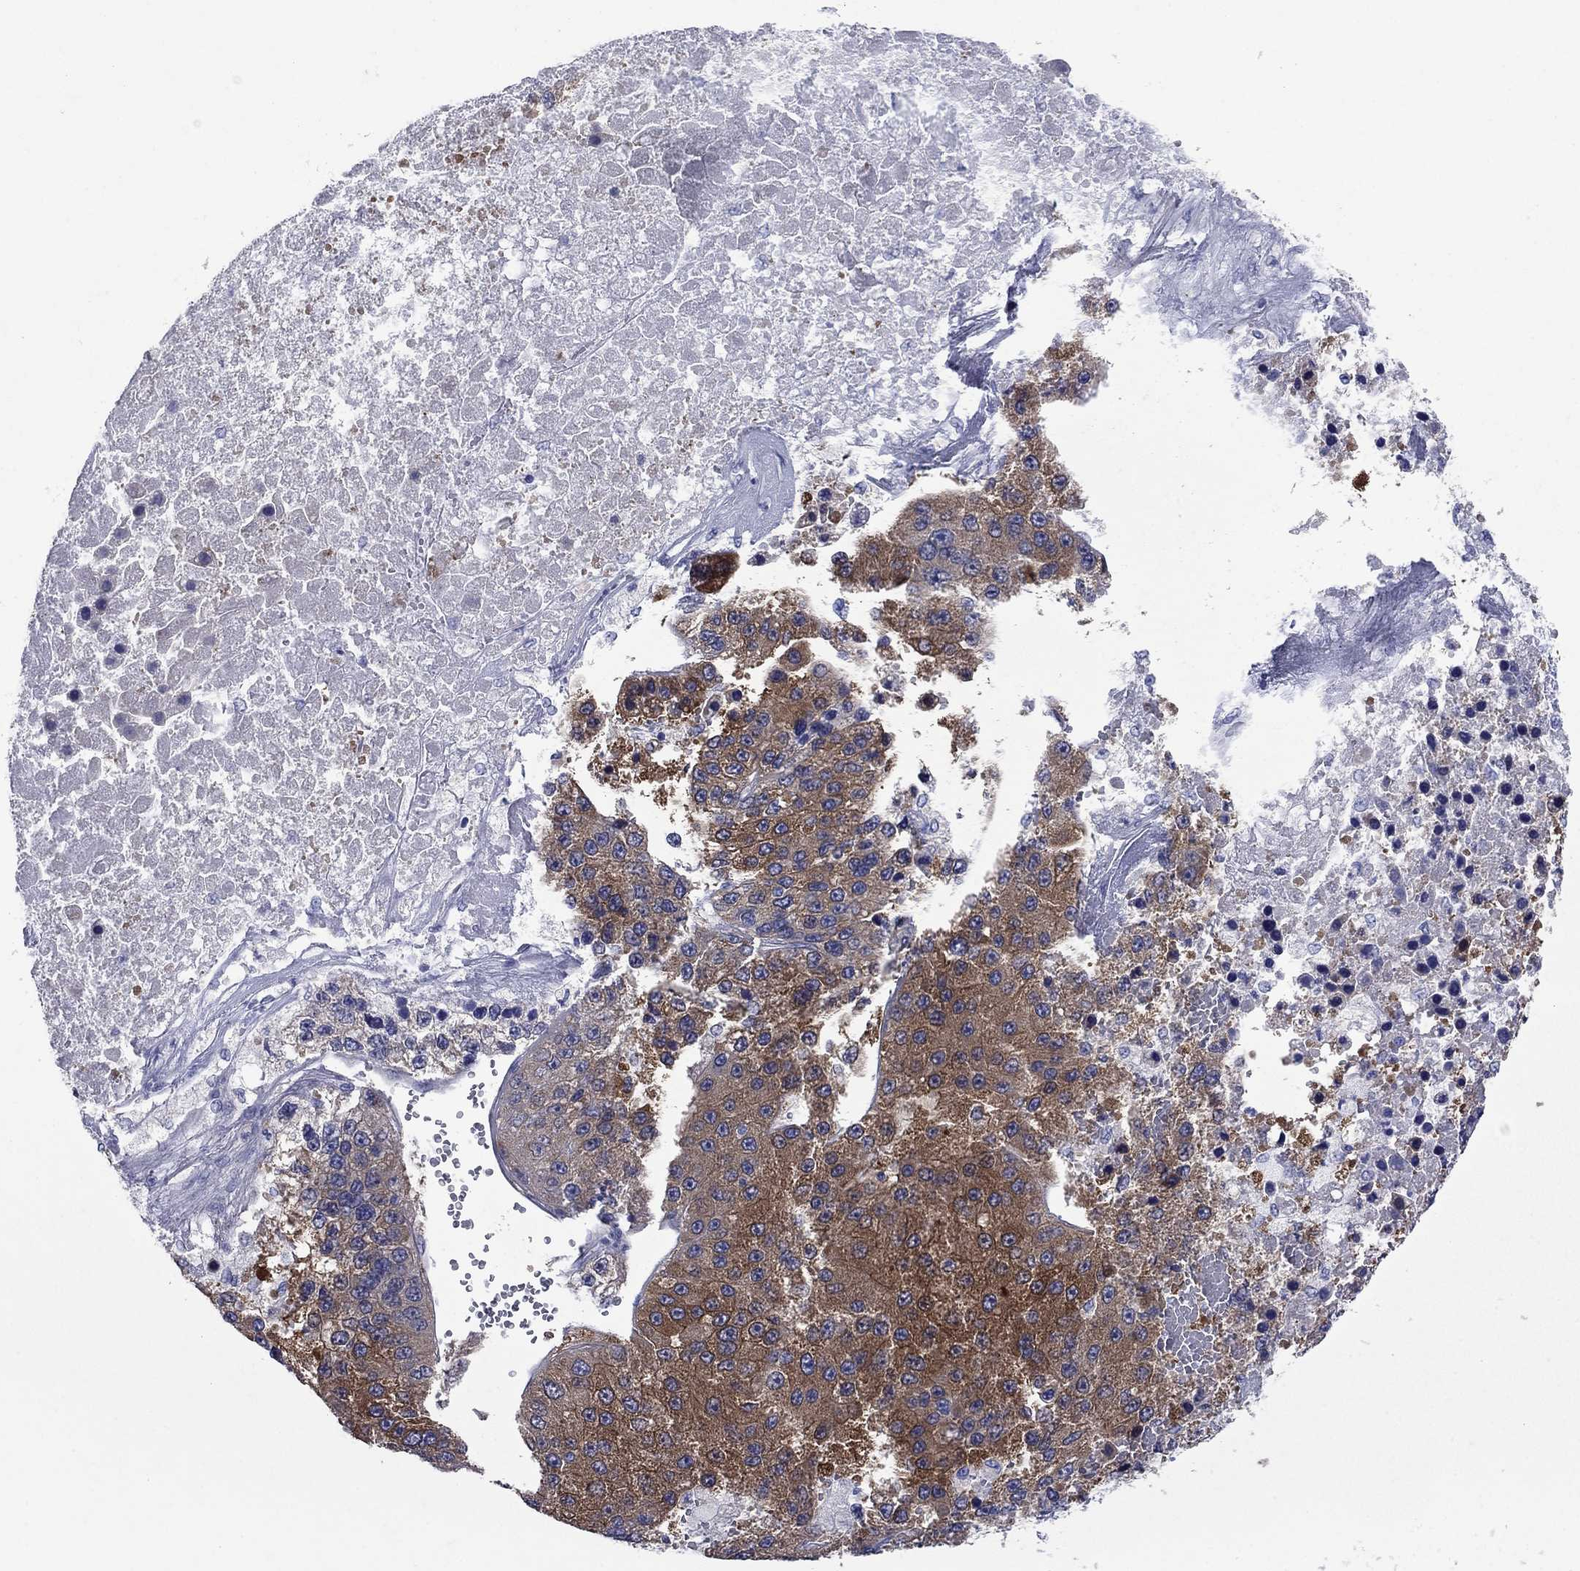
{"staining": {"intensity": "moderate", "quantity": ">75%", "location": "cytoplasmic/membranous"}, "tissue": "liver cancer", "cell_type": "Tumor cells", "image_type": "cancer", "snomed": [{"axis": "morphology", "description": "Carcinoma, Hepatocellular, NOS"}, {"axis": "topography", "description": "Liver"}], "caption": "Protein expression by IHC displays moderate cytoplasmic/membranous positivity in approximately >75% of tumor cells in liver hepatocellular carcinoma.", "gene": "SULT2B1", "patient": {"sex": "female", "age": 73}}